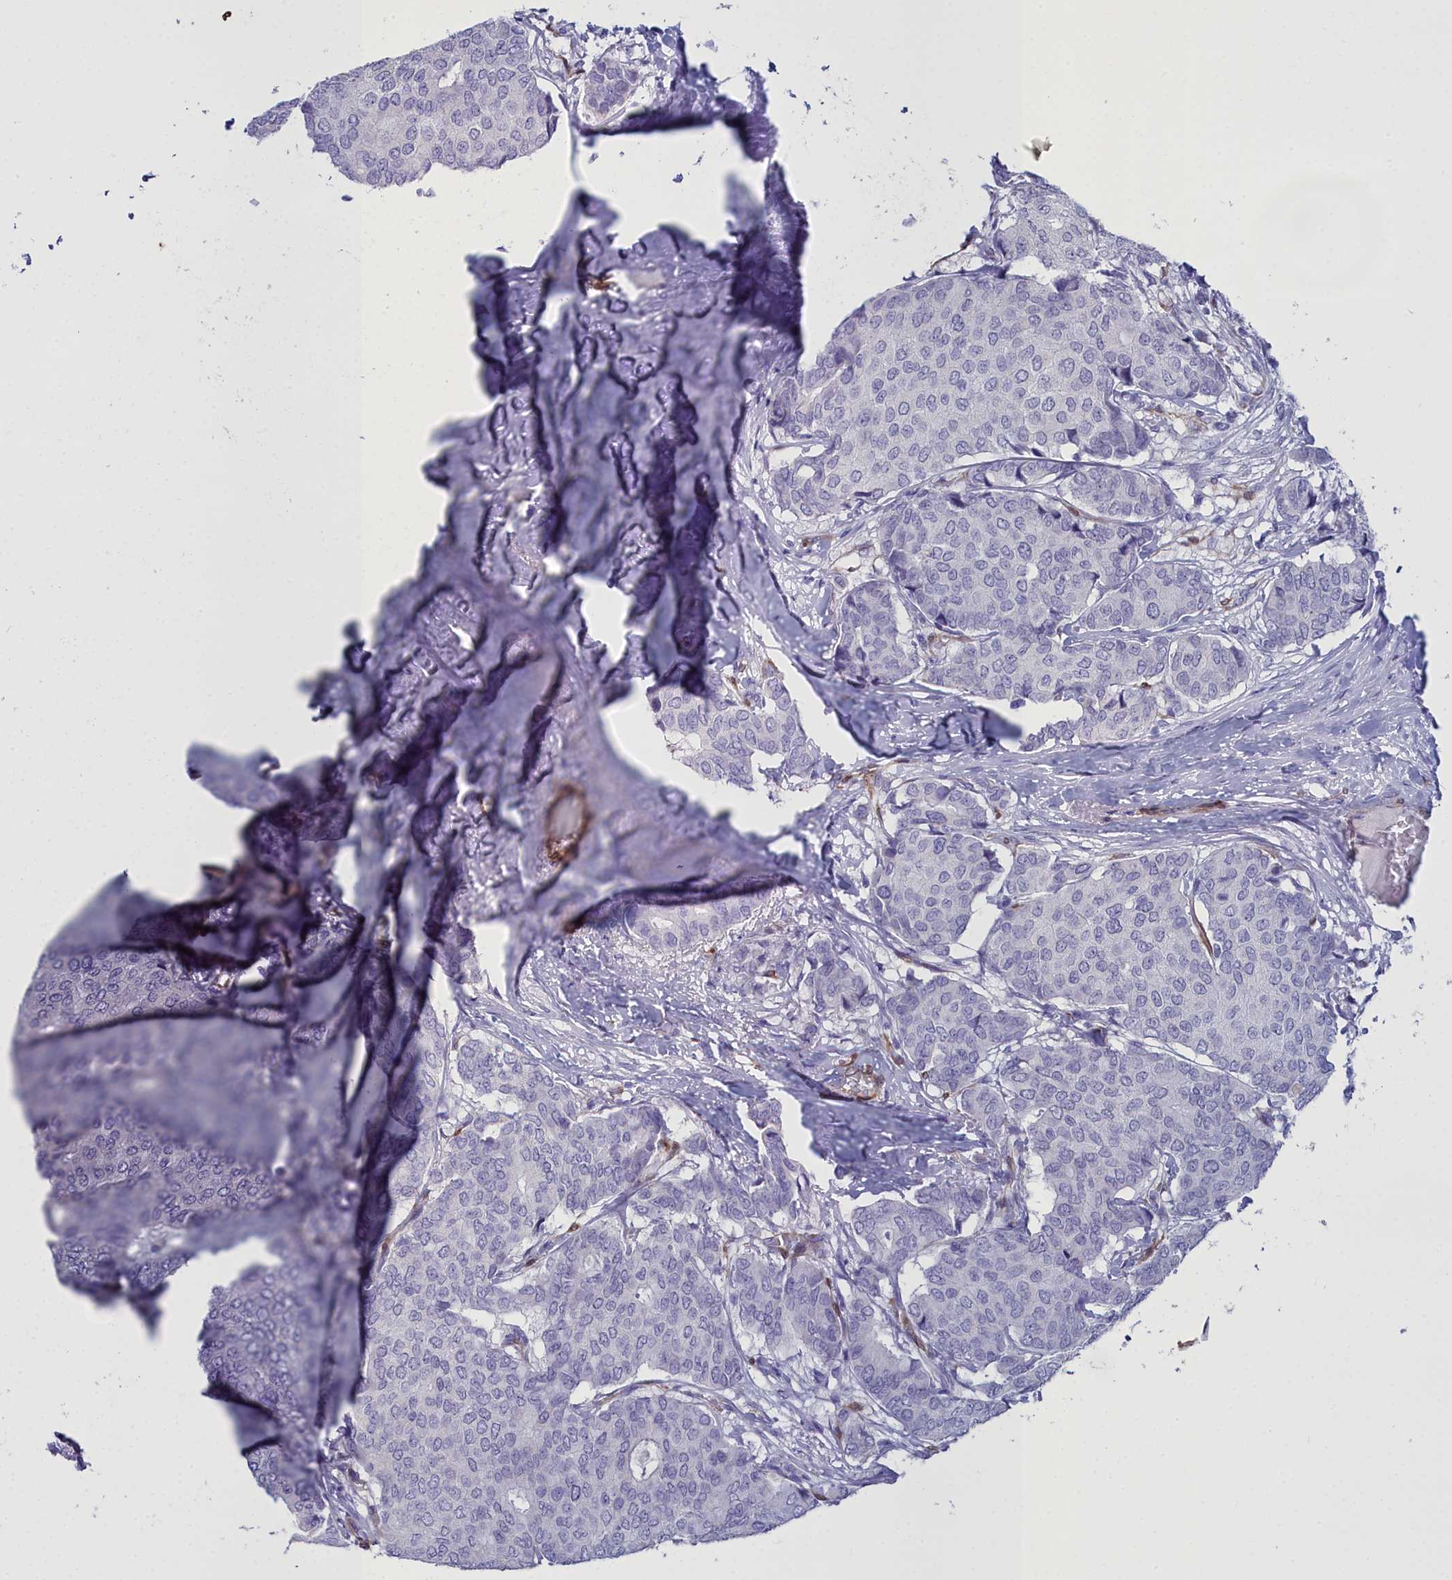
{"staining": {"intensity": "negative", "quantity": "none", "location": "none"}, "tissue": "breast cancer", "cell_type": "Tumor cells", "image_type": "cancer", "snomed": [{"axis": "morphology", "description": "Lobular carcinoma"}, {"axis": "topography", "description": "Breast"}], "caption": "Image shows no significant protein staining in tumor cells of breast cancer.", "gene": "PPP1R14A", "patient": {"sex": "female", "age": 59}}